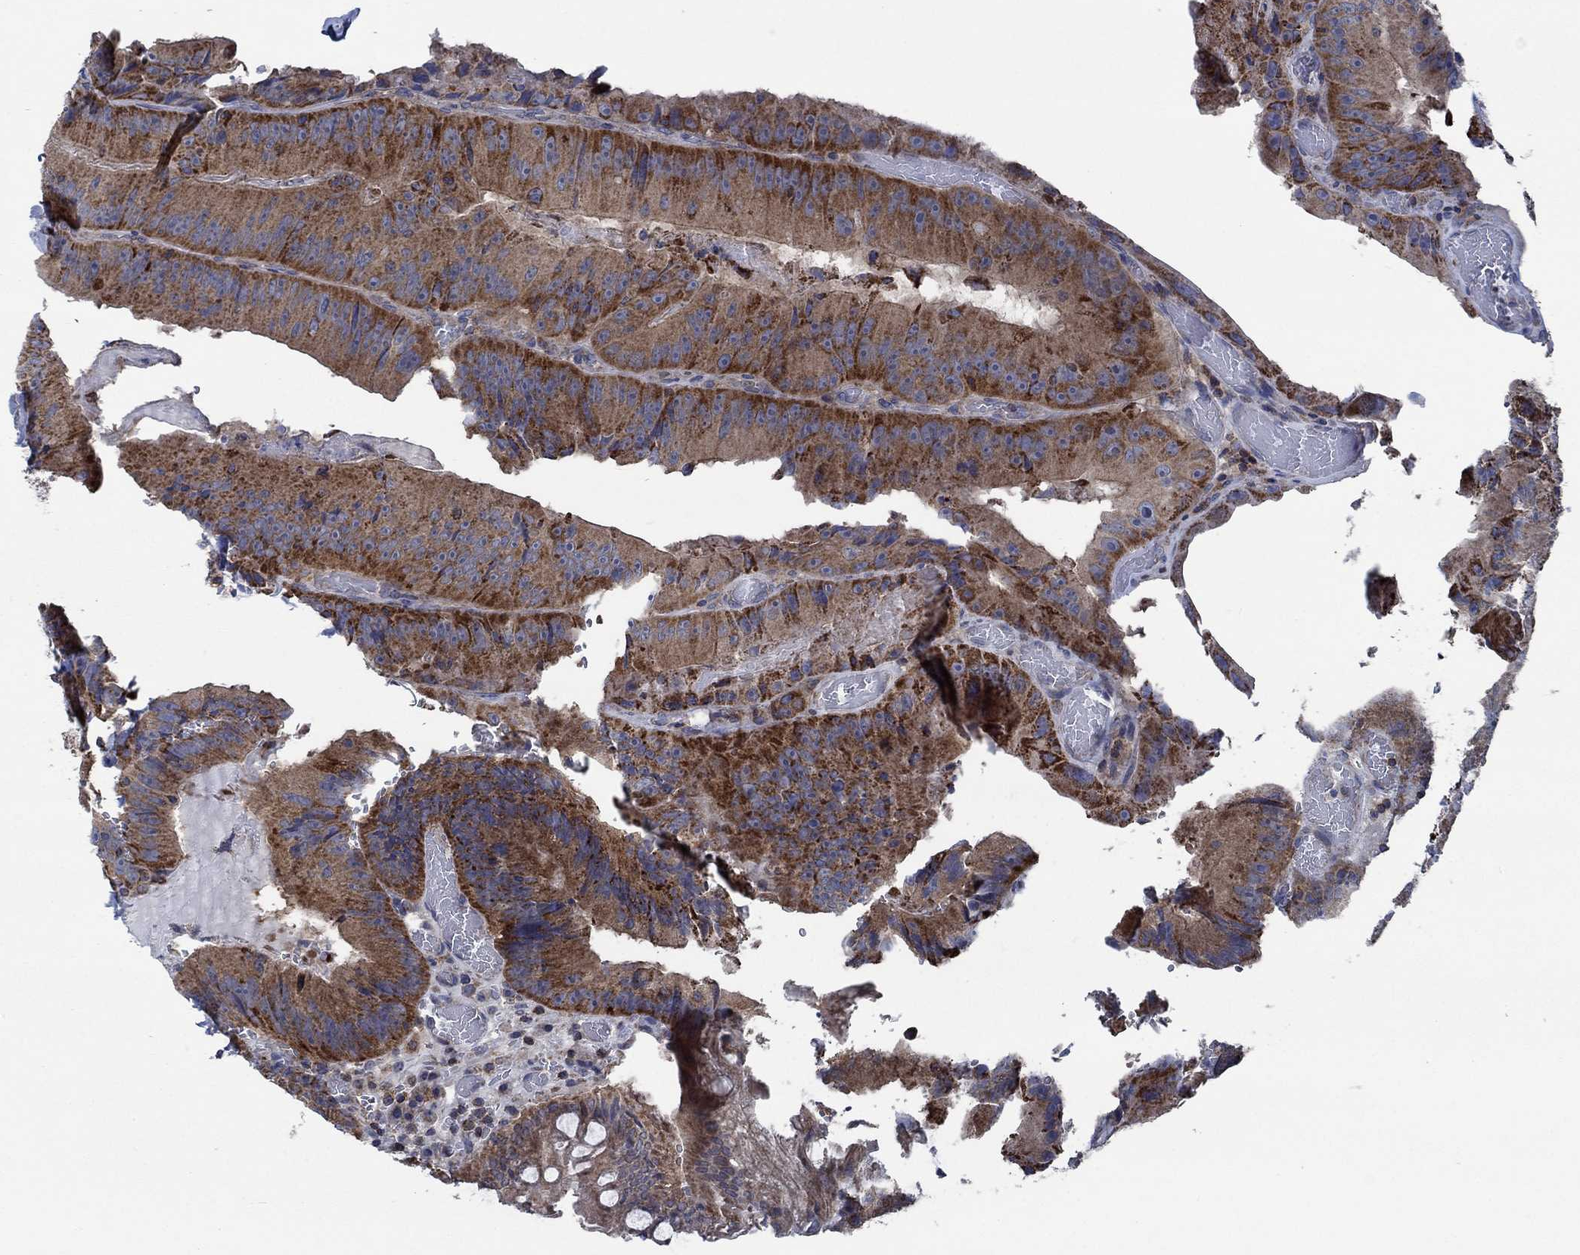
{"staining": {"intensity": "strong", "quantity": "25%-75%", "location": "cytoplasmic/membranous"}, "tissue": "colorectal cancer", "cell_type": "Tumor cells", "image_type": "cancer", "snomed": [{"axis": "morphology", "description": "Adenocarcinoma, NOS"}, {"axis": "topography", "description": "Colon"}], "caption": "Immunohistochemical staining of human colorectal cancer (adenocarcinoma) exhibits high levels of strong cytoplasmic/membranous staining in about 25%-75% of tumor cells.", "gene": "STXBP6", "patient": {"sex": "female", "age": 86}}